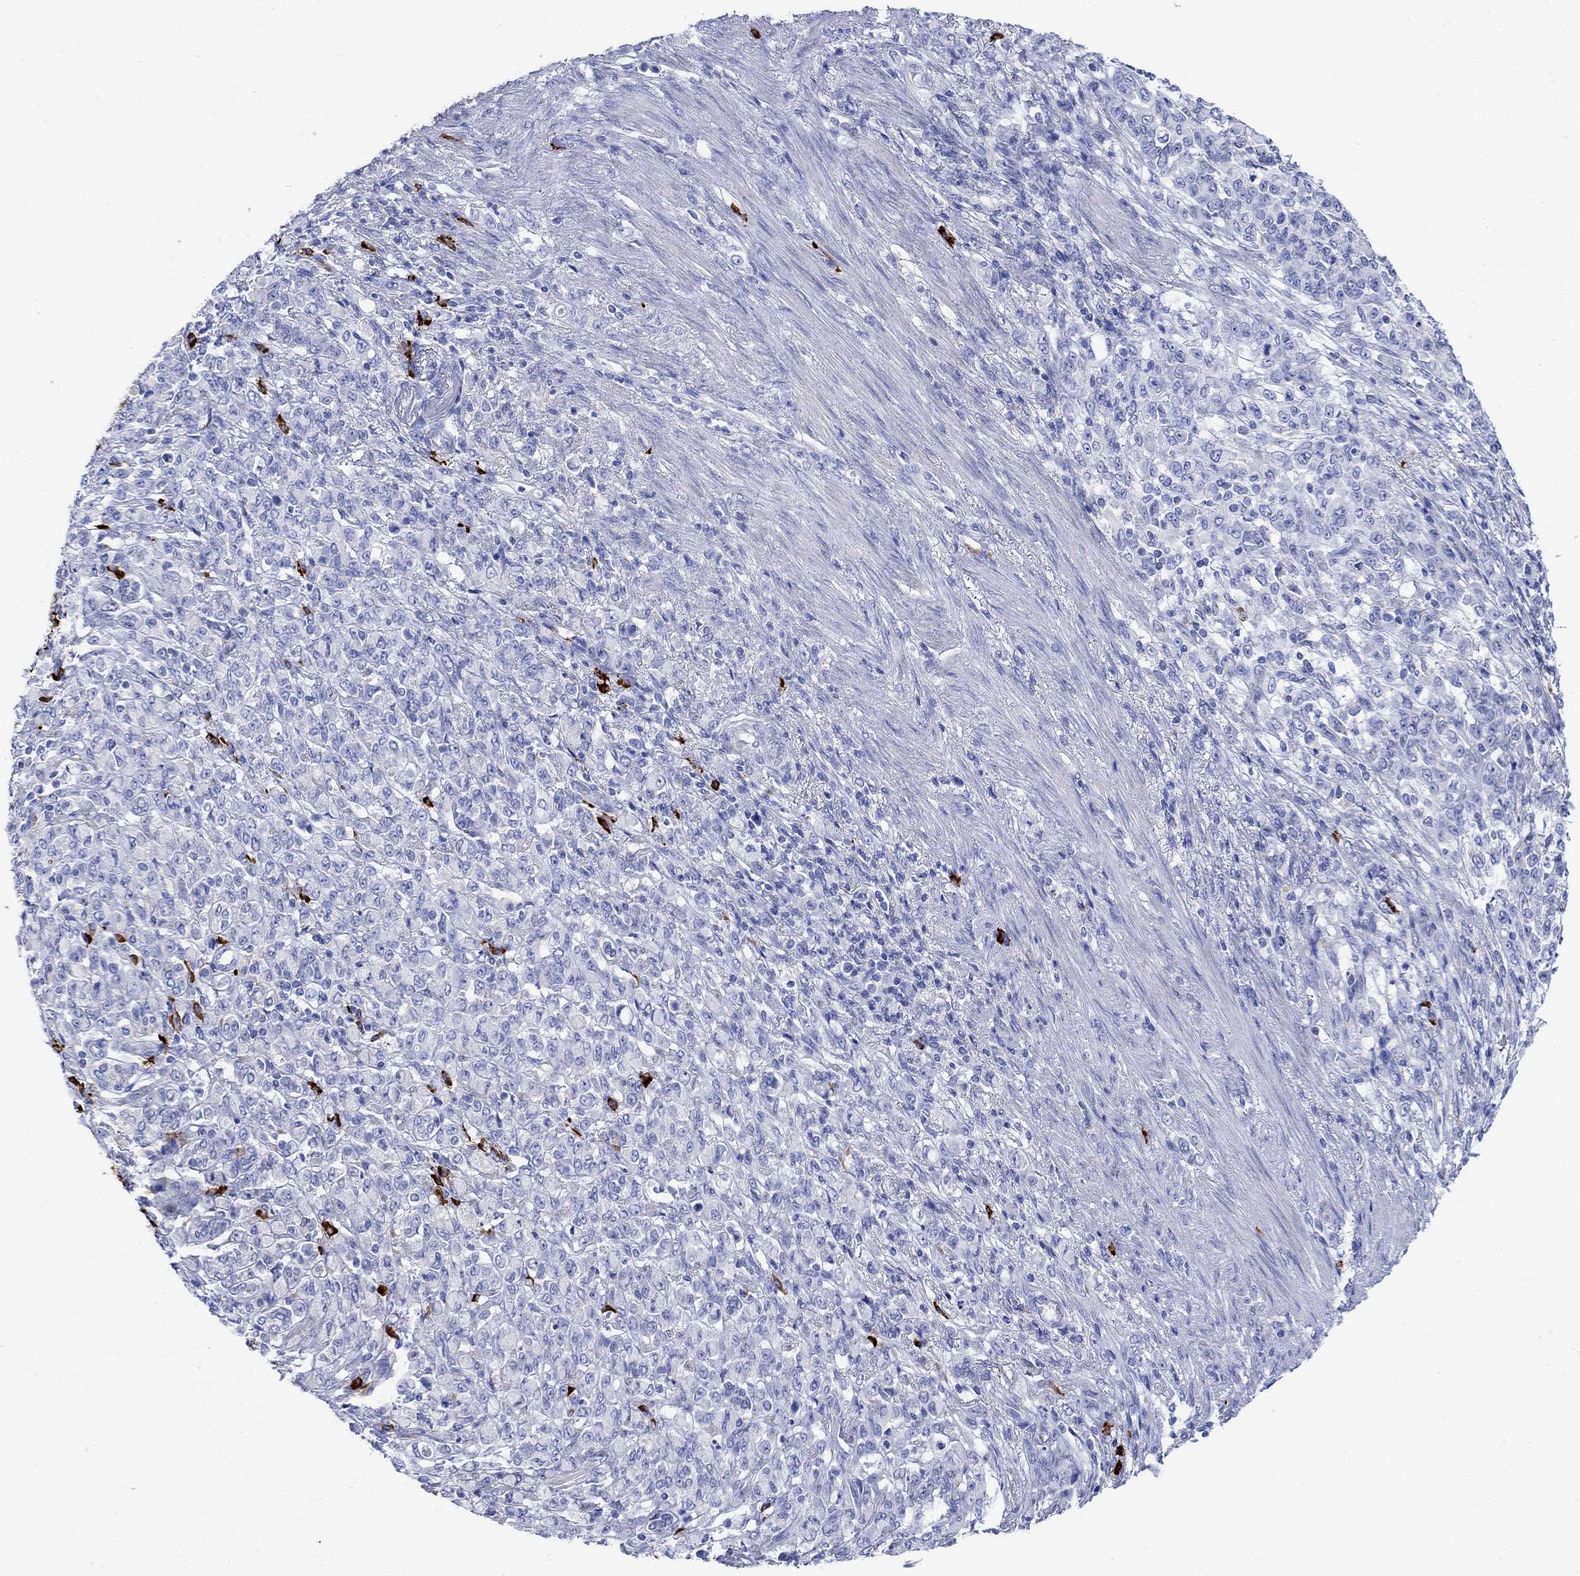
{"staining": {"intensity": "negative", "quantity": "none", "location": "none"}, "tissue": "stomach cancer", "cell_type": "Tumor cells", "image_type": "cancer", "snomed": [{"axis": "morphology", "description": "Normal tissue, NOS"}, {"axis": "morphology", "description": "Adenocarcinoma, NOS"}, {"axis": "topography", "description": "Stomach"}], "caption": "Stomach cancer stained for a protein using immunohistochemistry (IHC) exhibits no positivity tumor cells.", "gene": "P2RY6", "patient": {"sex": "female", "age": 79}}